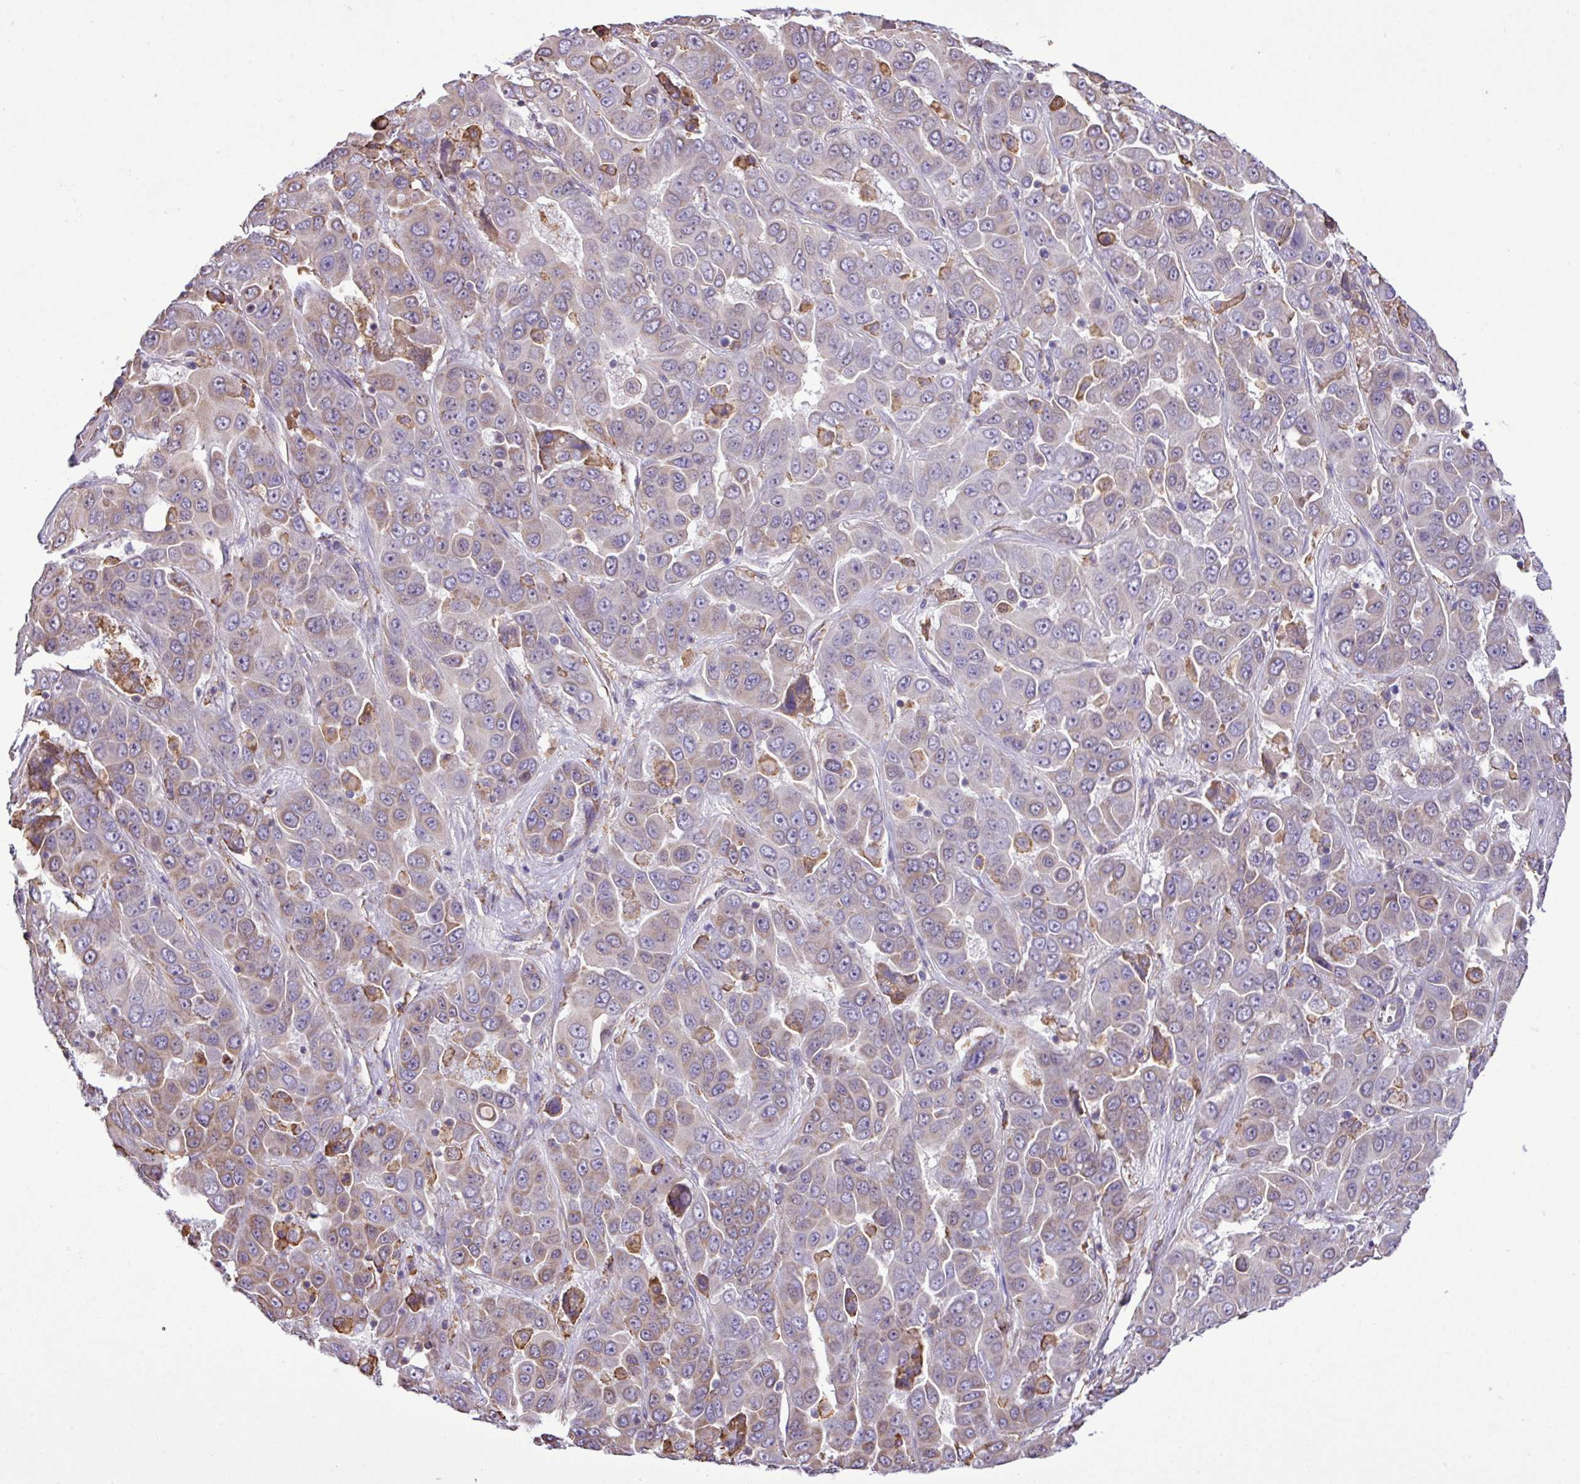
{"staining": {"intensity": "weak", "quantity": "25%-75%", "location": "cytoplasmic/membranous"}, "tissue": "liver cancer", "cell_type": "Tumor cells", "image_type": "cancer", "snomed": [{"axis": "morphology", "description": "Cholangiocarcinoma"}, {"axis": "topography", "description": "Liver"}], "caption": "High-magnification brightfield microscopy of liver cancer (cholangiocarcinoma) stained with DAB (brown) and counterstained with hematoxylin (blue). tumor cells exhibit weak cytoplasmic/membranous expression is appreciated in about25%-75% of cells.", "gene": "ZSCAN5A", "patient": {"sex": "female", "age": 52}}